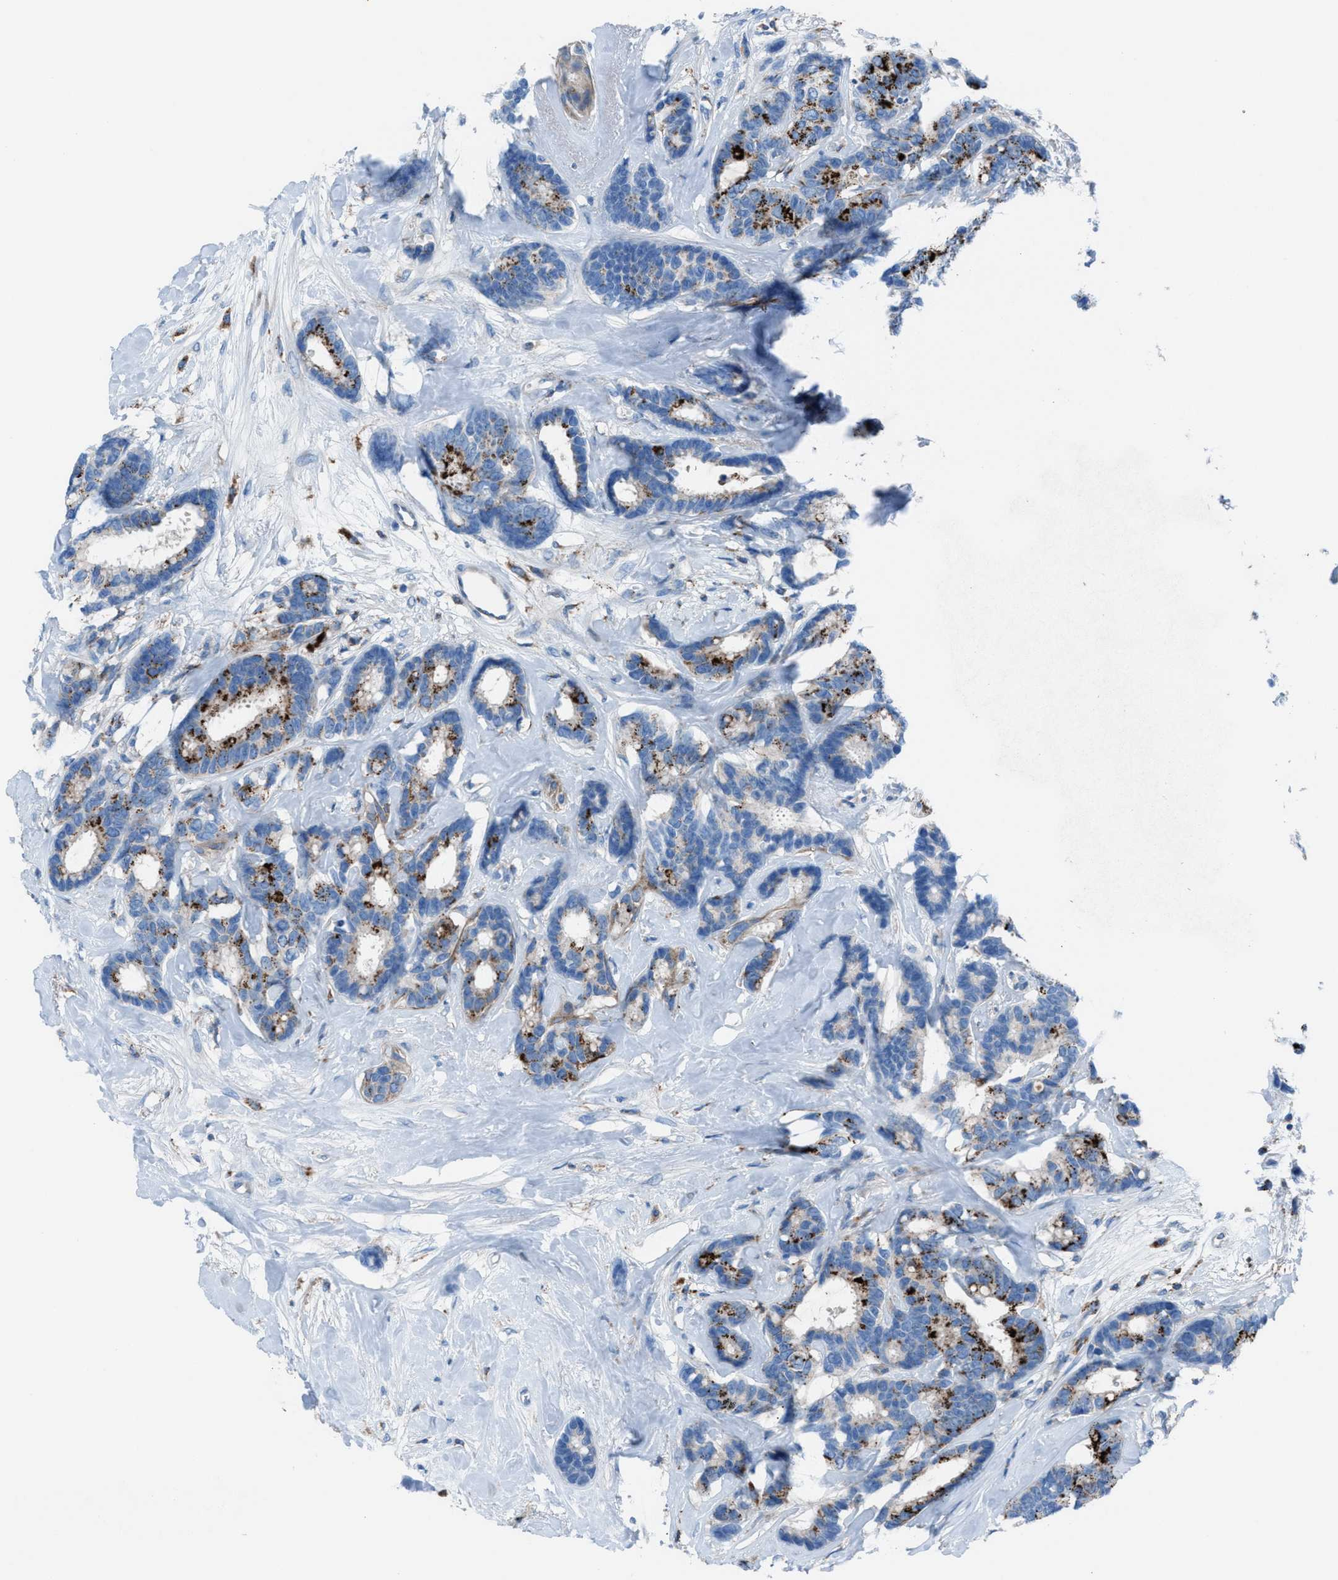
{"staining": {"intensity": "strong", "quantity": "25%-75%", "location": "cytoplasmic/membranous"}, "tissue": "breast cancer", "cell_type": "Tumor cells", "image_type": "cancer", "snomed": [{"axis": "morphology", "description": "Duct carcinoma"}, {"axis": "topography", "description": "Breast"}], "caption": "Tumor cells reveal high levels of strong cytoplasmic/membranous staining in approximately 25%-75% of cells in breast cancer.", "gene": "CD1B", "patient": {"sex": "female", "age": 87}}